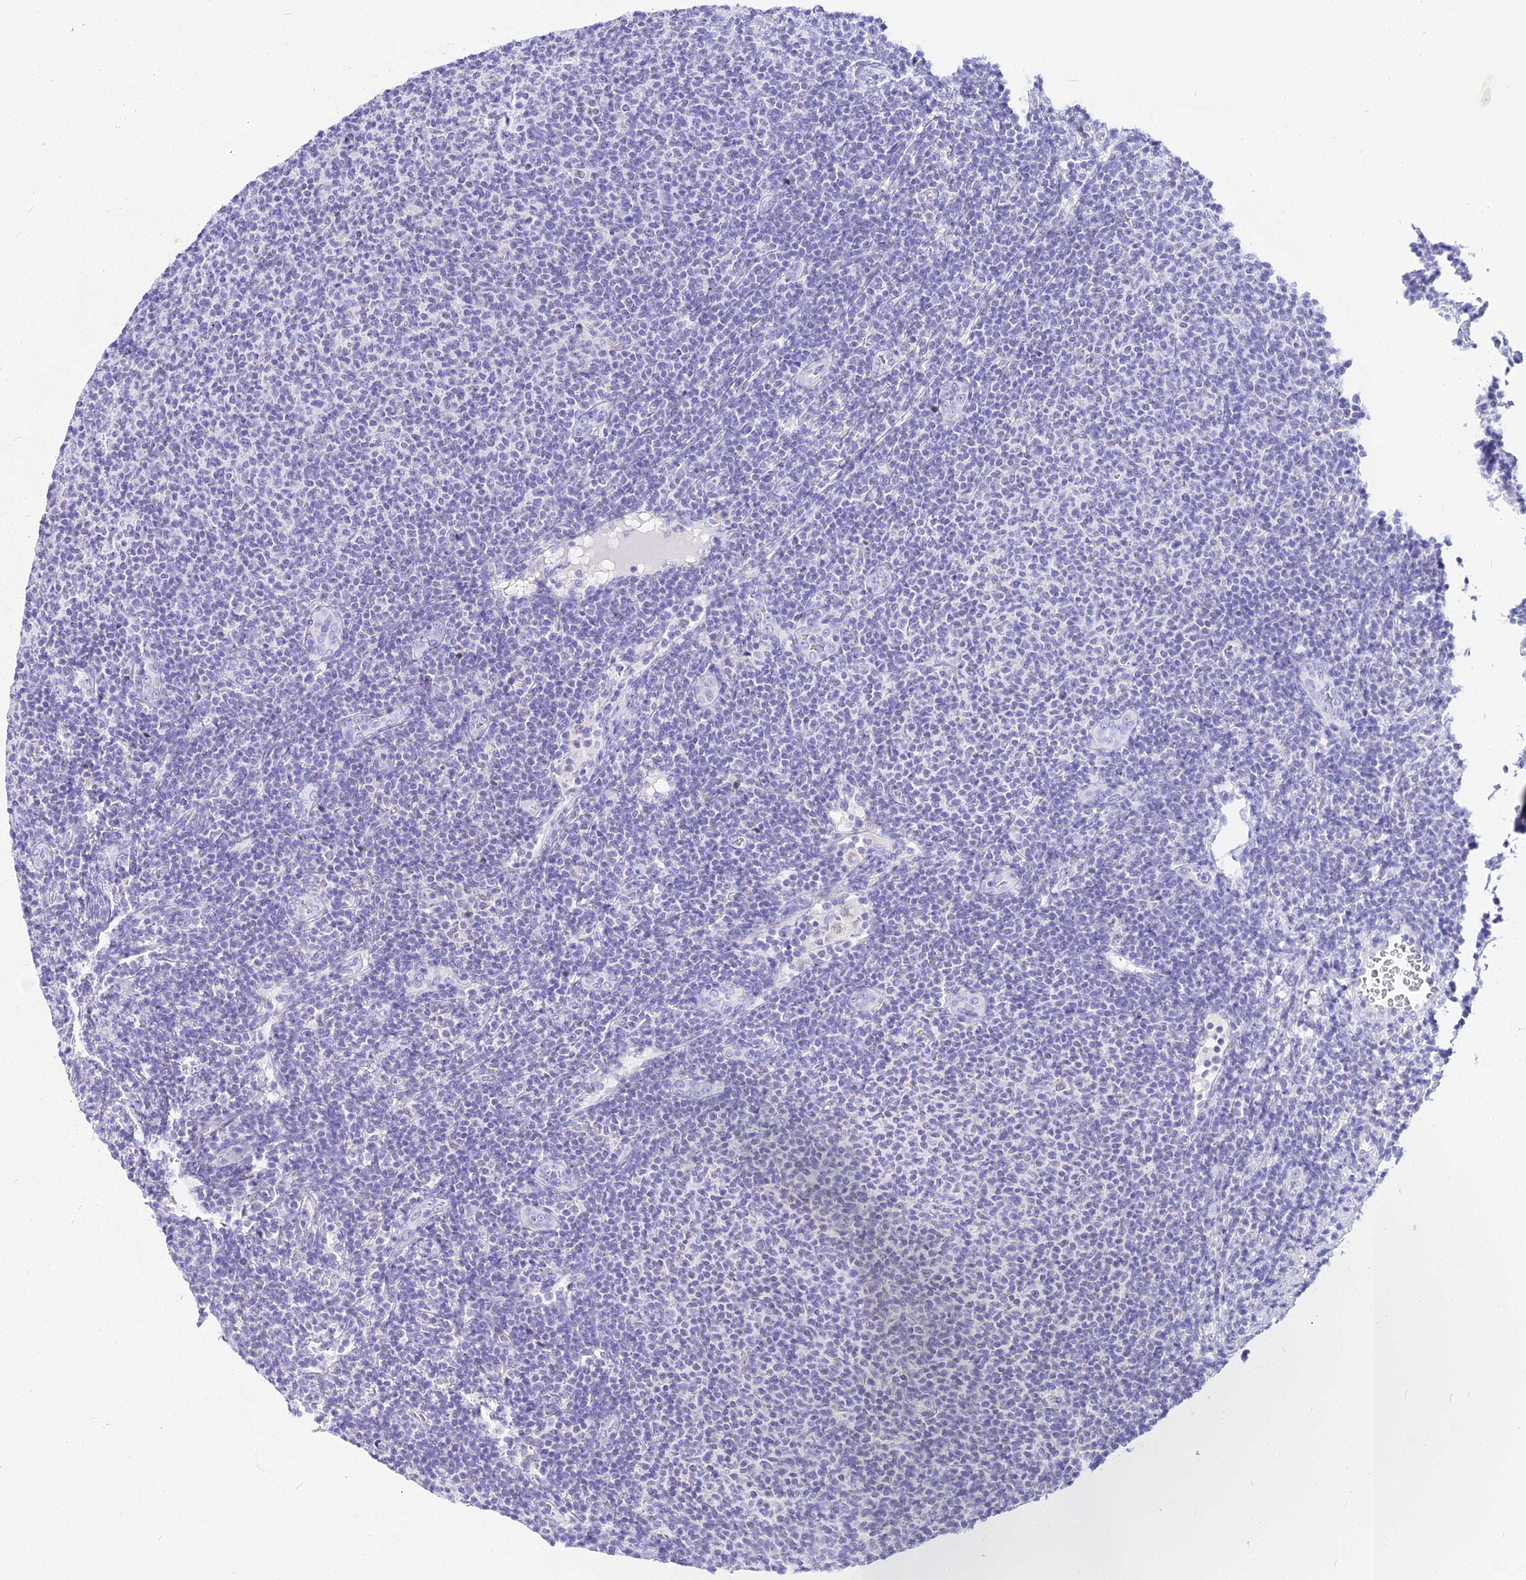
{"staining": {"intensity": "negative", "quantity": "none", "location": "none"}, "tissue": "lymphoma", "cell_type": "Tumor cells", "image_type": "cancer", "snomed": [{"axis": "morphology", "description": "Malignant lymphoma, non-Hodgkin's type, Low grade"}, {"axis": "topography", "description": "Lymph node"}], "caption": "Human malignant lymphoma, non-Hodgkin's type (low-grade) stained for a protein using immunohistochemistry (IHC) shows no staining in tumor cells.", "gene": "CARD18", "patient": {"sex": "male", "age": 66}}